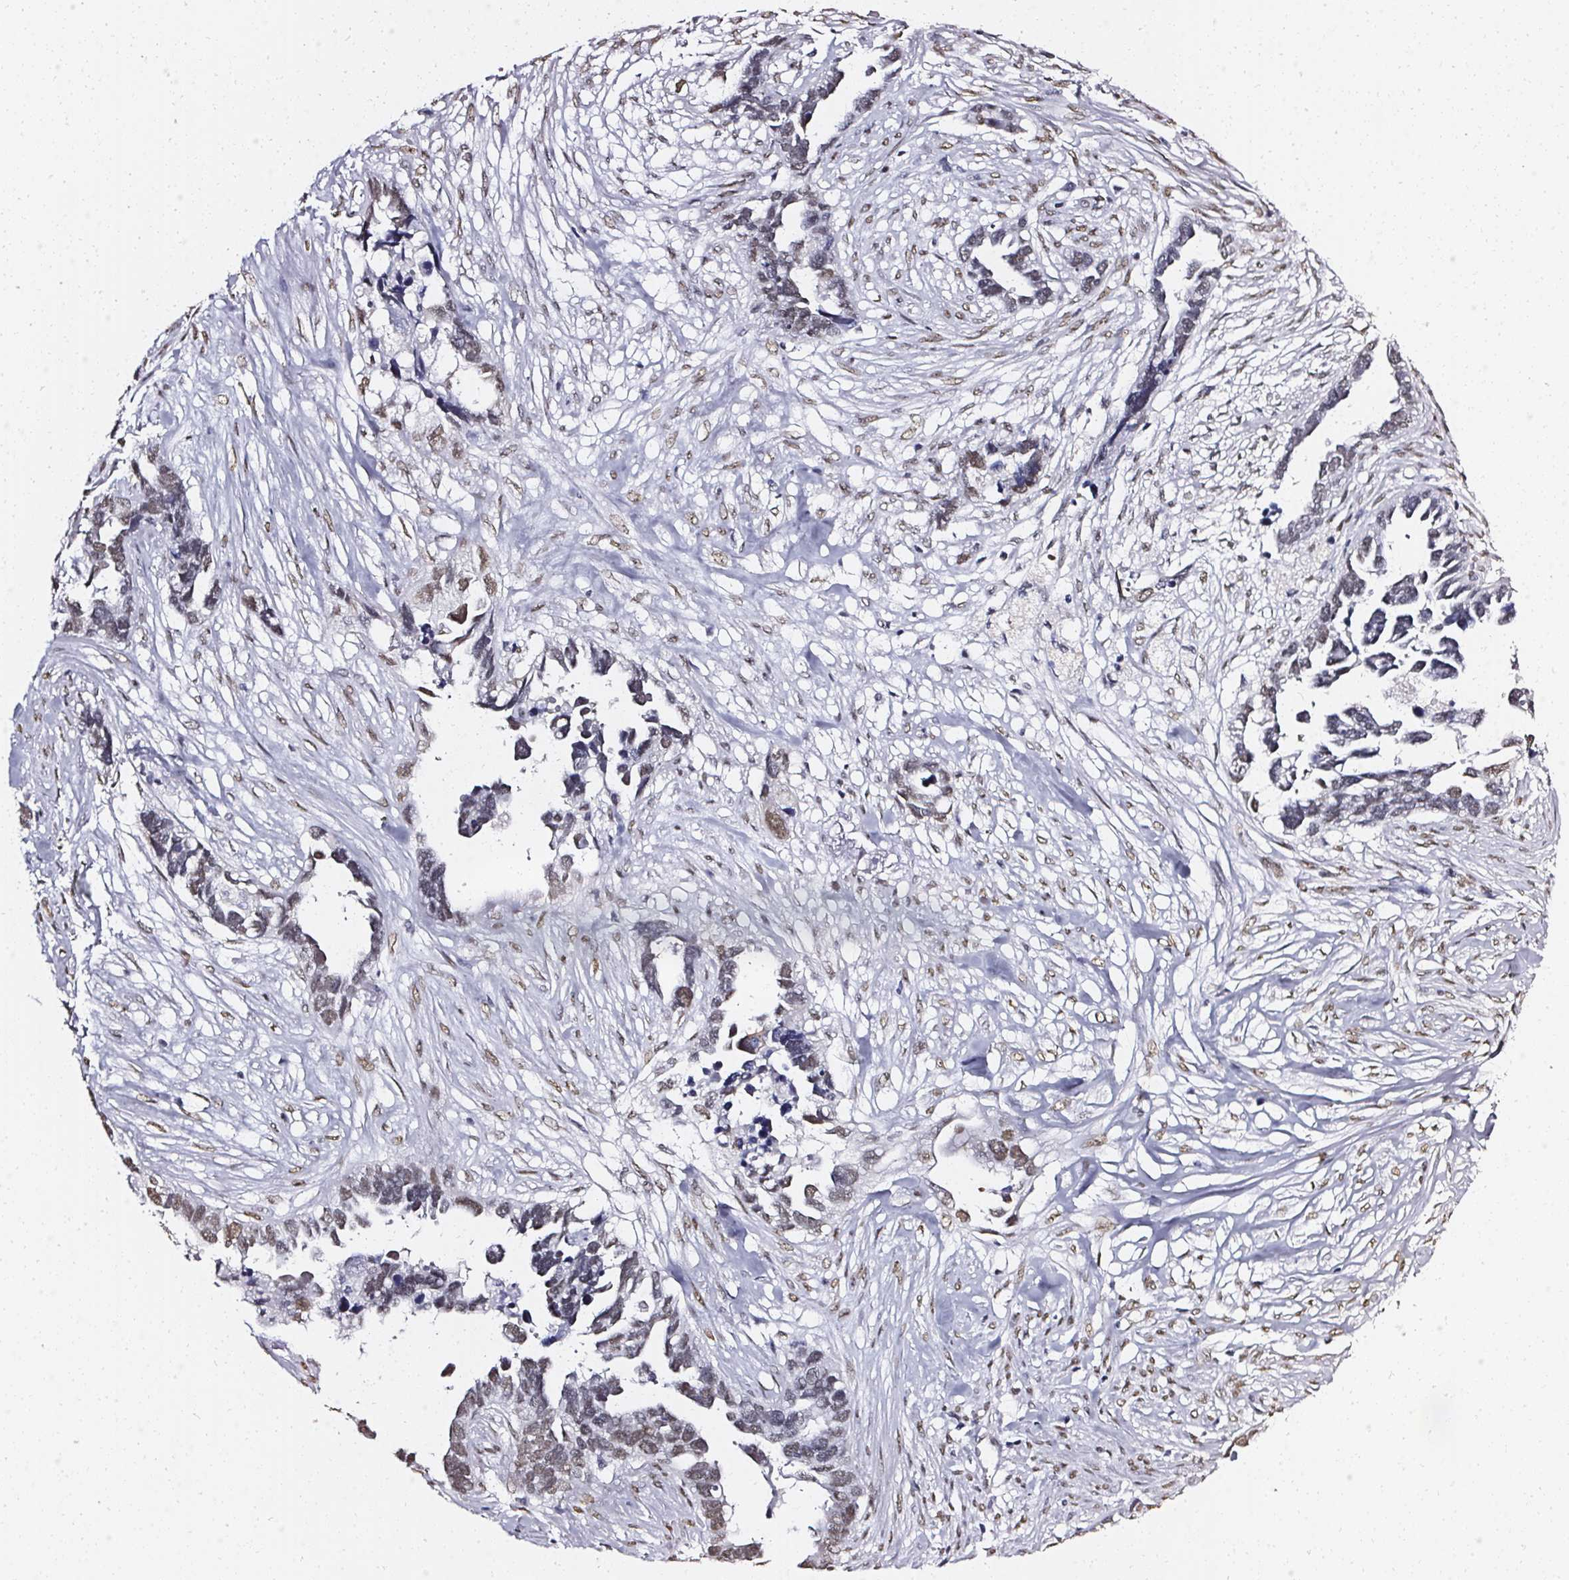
{"staining": {"intensity": "moderate", "quantity": "<25%", "location": "nuclear"}, "tissue": "ovarian cancer", "cell_type": "Tumor cells", "image_type": "cancer", "snomed": [{"axis": "morphology", "description": "Cystadenocarcinoma, serous, NOS"}, {"axis": "topography", "description": "Ovary"}], "caption": "This is a histology image of IHC staining of ovarian serous cystadenocarcinoma, which shows moderate positivity in the nuclear of tumor cells.", "gene": "GP6", "patient": {"sex": "female", "age": 54}}